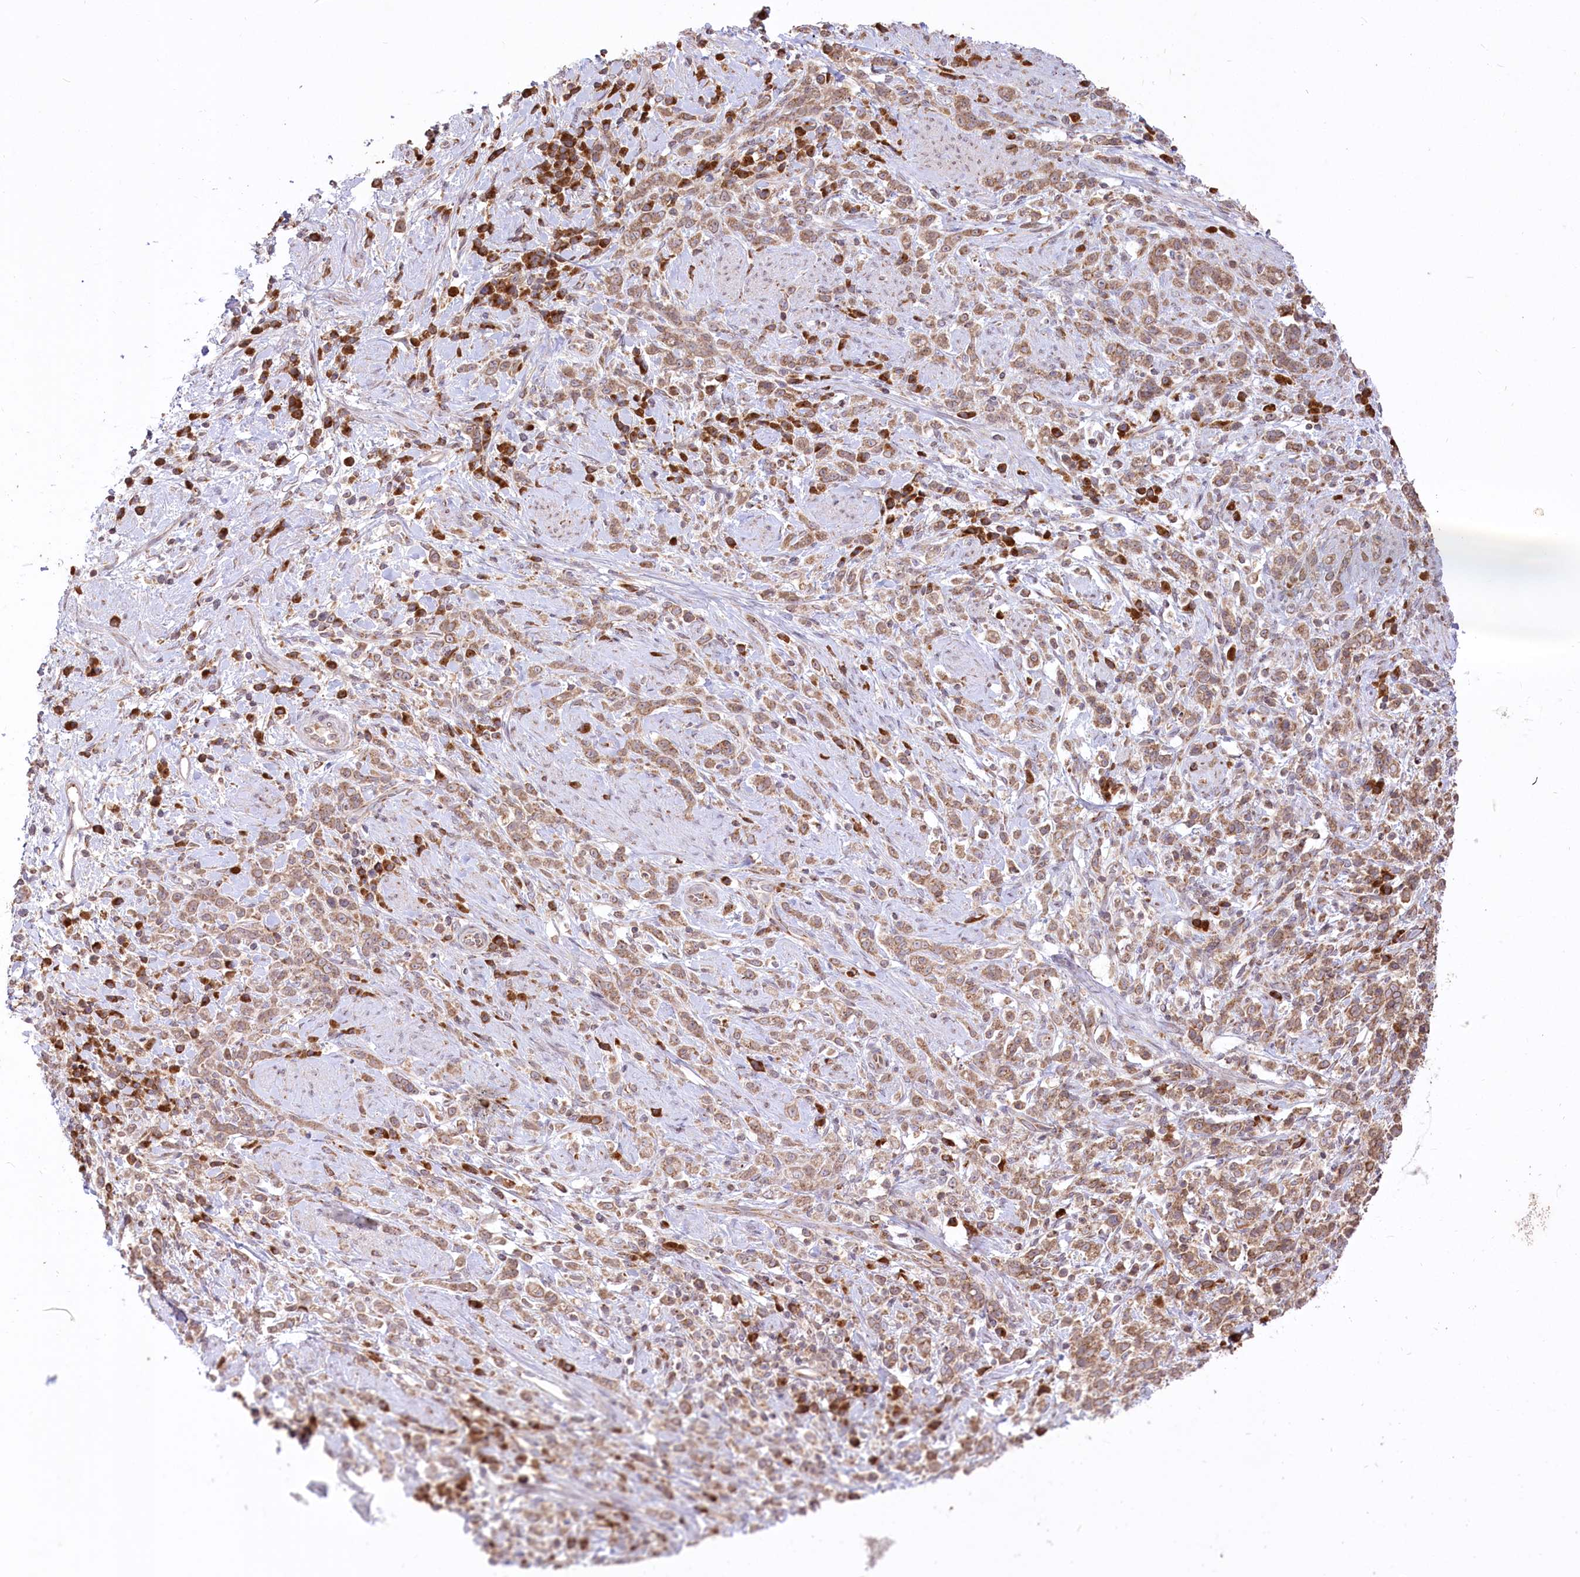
{"staining": {"intensity": "moderate", "quantity": ">75%", "location": "cytoplasmic/membranous"}, "tissue": "stomach cancer", "cell_type": "Tumor cells", "image_type": "cancer", "snomed": [{"axis": "morphology", "description": "Adenocarcinoma, NOS"}, {"axis": "topography", "description": "Stomach"}], "caption": "DAB immunohistochemical staining of human stomach adenocarcinoma demonstrates moderate cytoplasmic/membranous protein staining in about >75% of tumor cells.", "gene": "STT3B", "patient": {"sex": "female", "age": 60}}